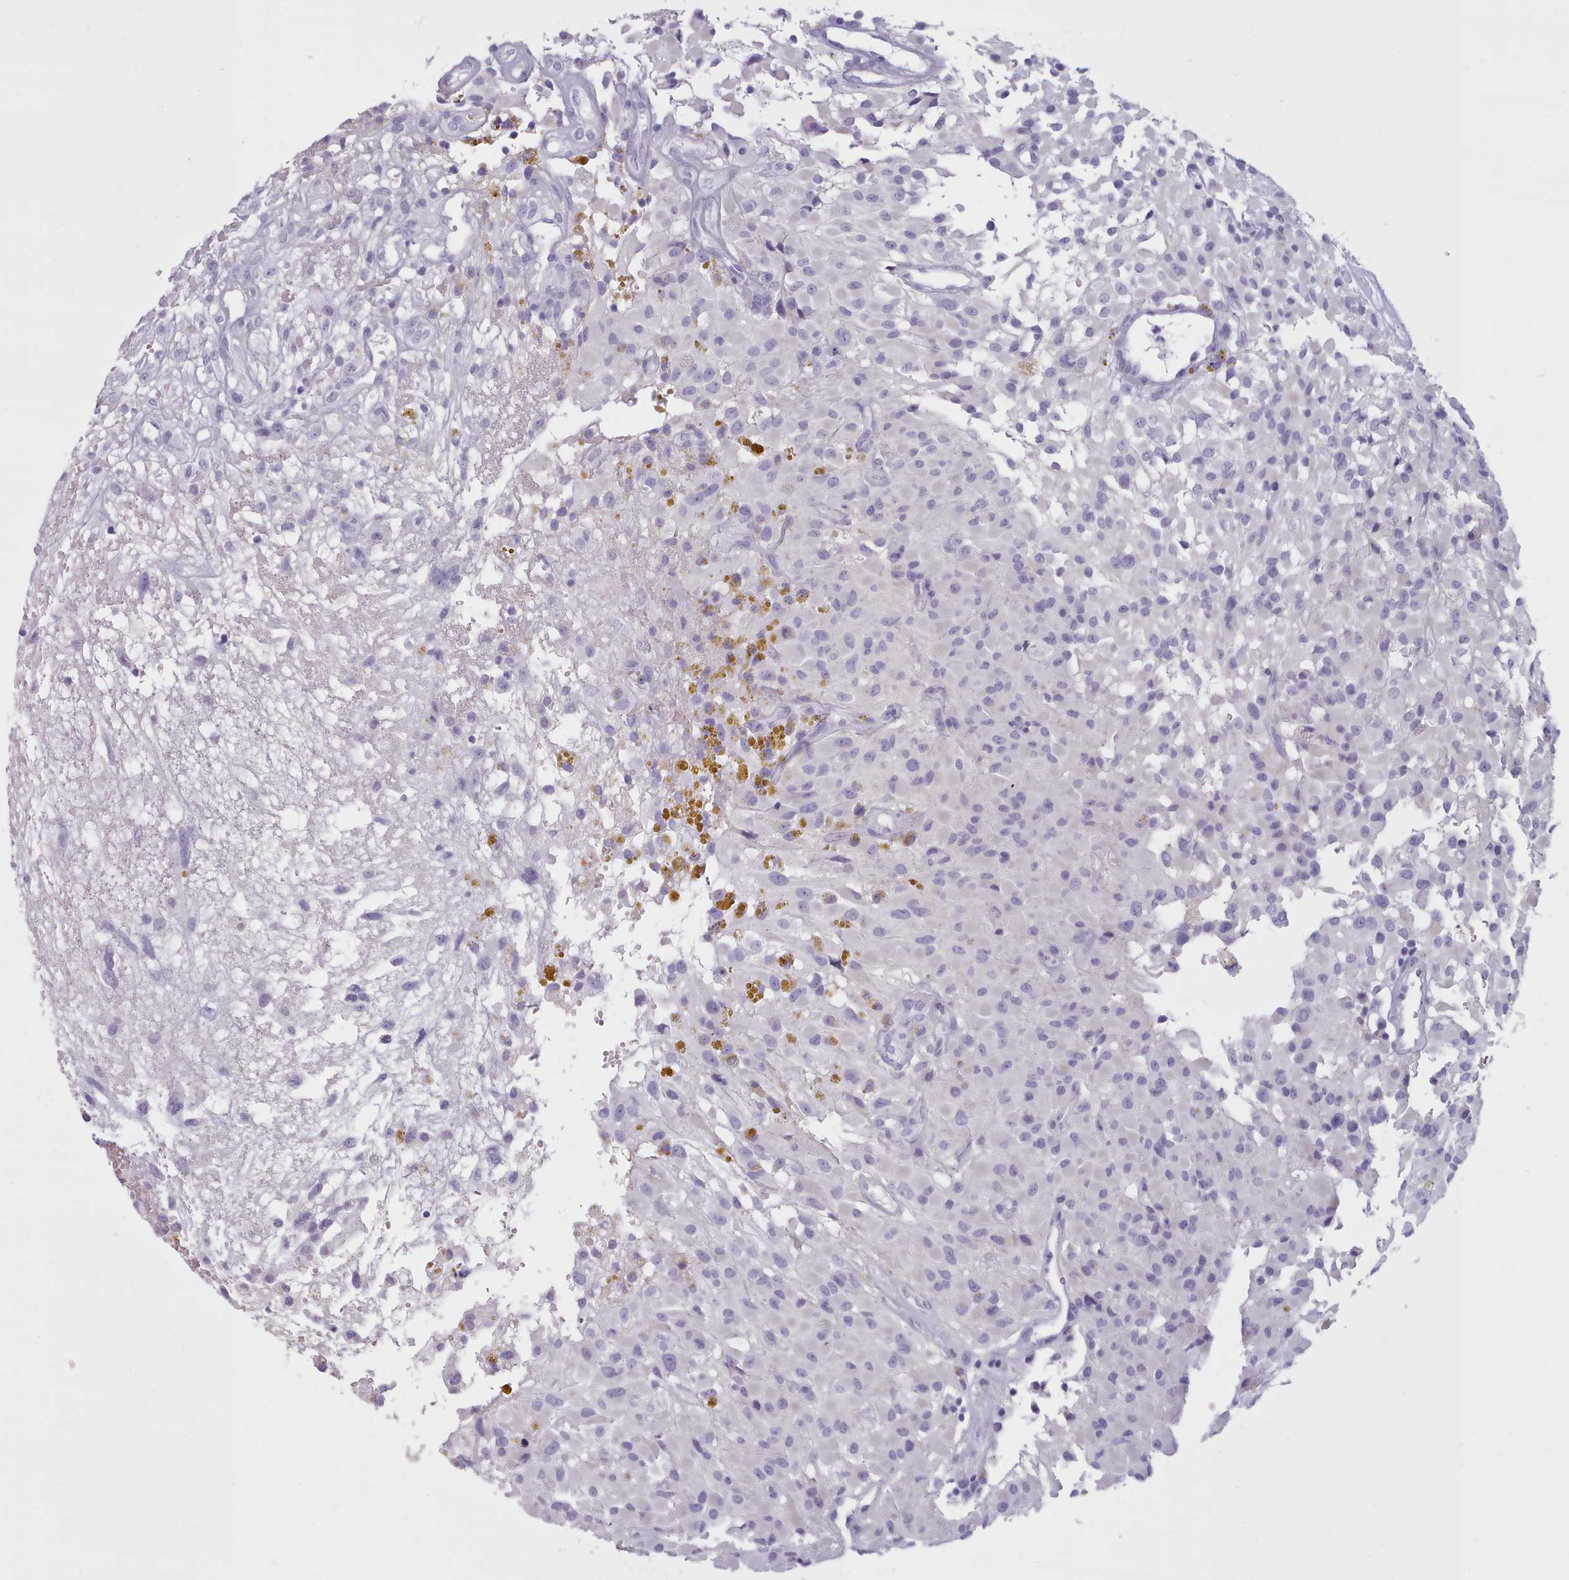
{"staining": {"intensity": "negative", "quantity": "none", "location": "none"}, "tissue": "glioma", "cell_type": "Tumor cells", "image_type": "cancer", "snomed": [{"axis": "morphology", "description": "Glioma, malignant, High grade"}, {"axis": "topography", "description": "Brain"}], "caption": "Immunohistochemistry (IHC) image of glioma stained for a protein (brown), which displays no staining in tumor cells.", "gene": "ZNF43", "patient": {"sex": "female", "age": 59}}